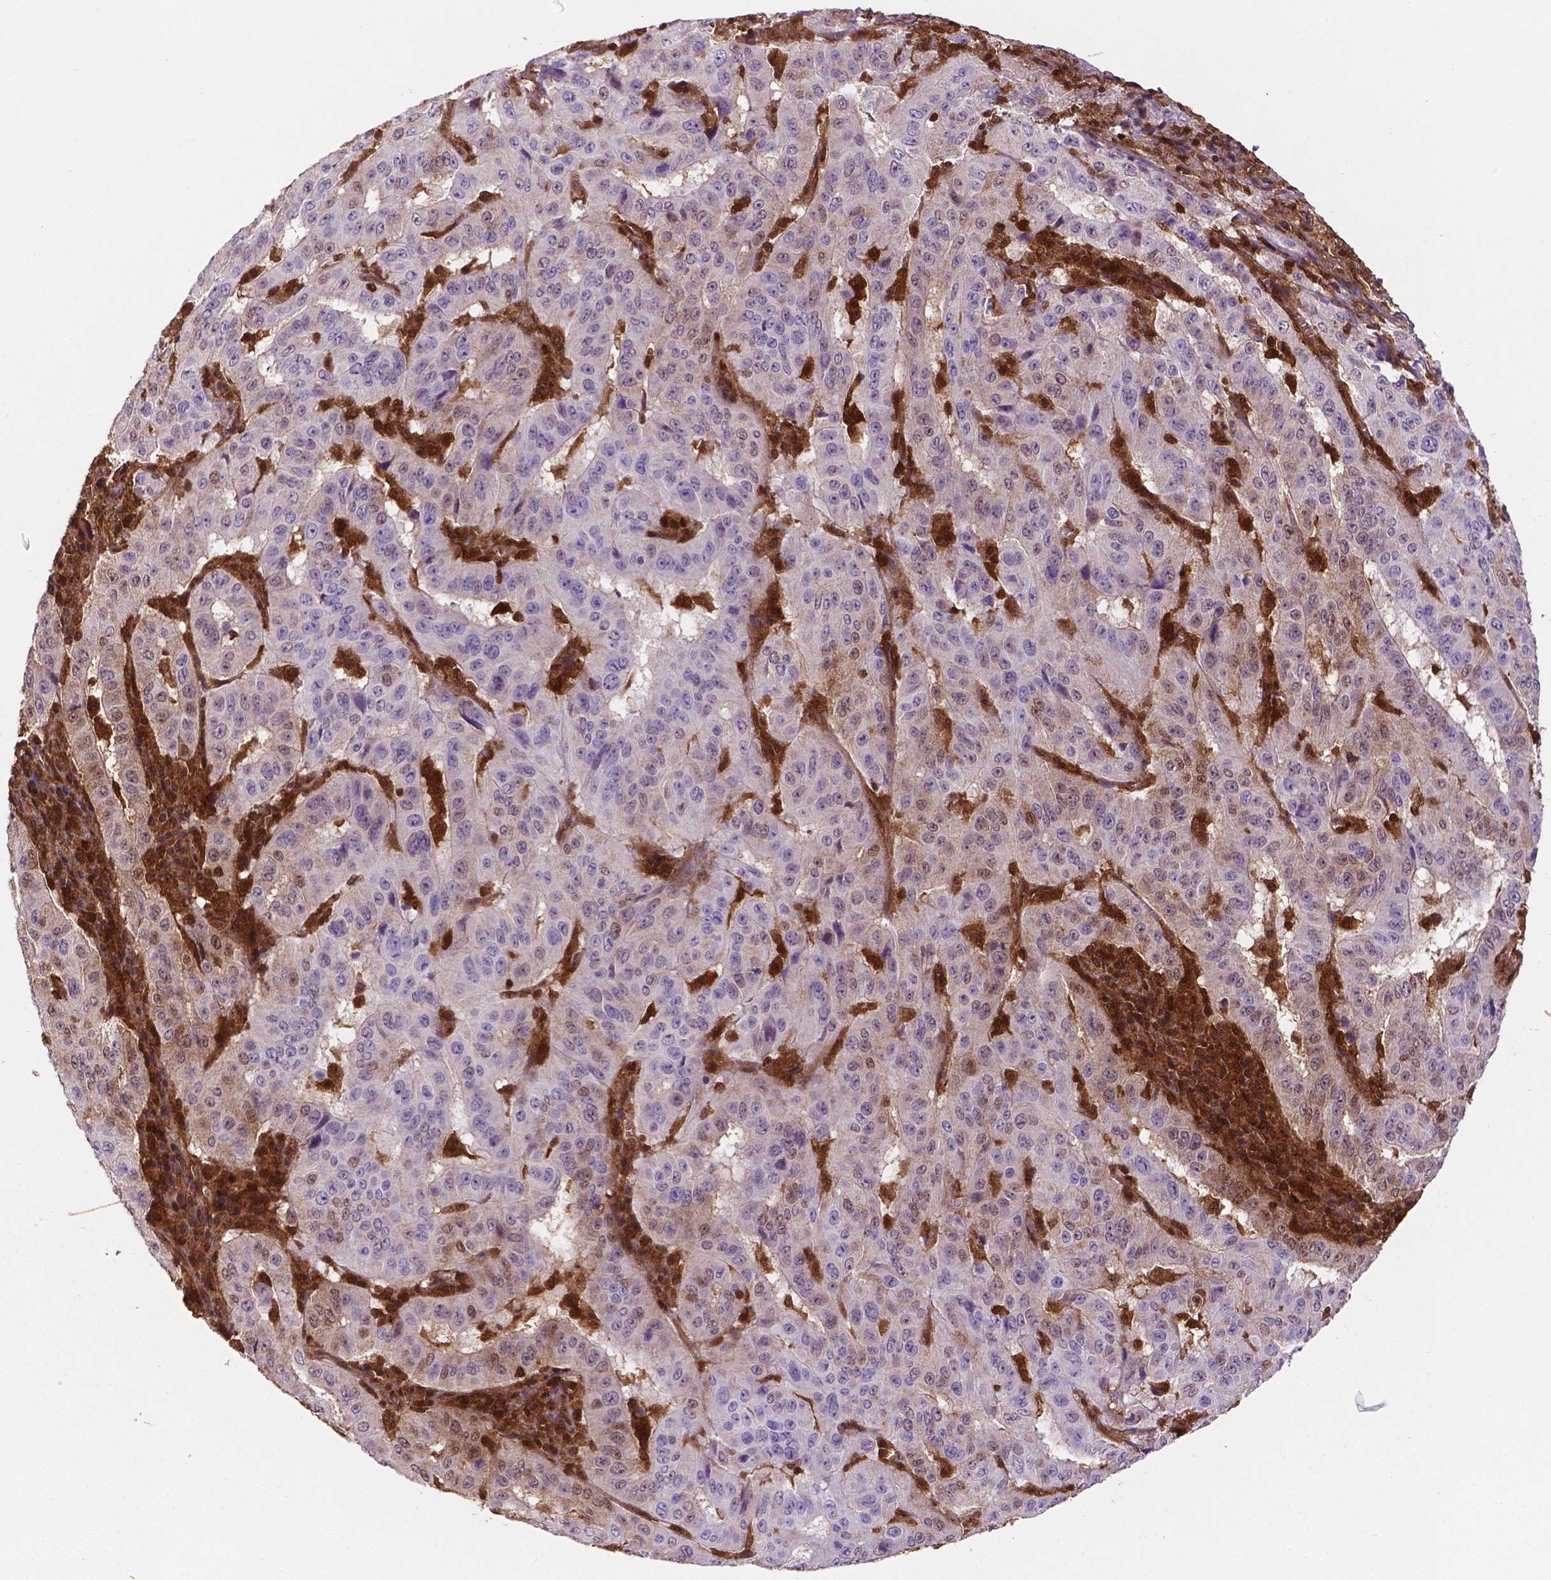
{"staining": {"intensity": "weak", "quantity": "<25%", "location": "nuclear"}, "tissue": "pancreatic cancer", "cell_type": "Tumor cells", "image_type": "cancer", "snomed": [{"axis": "morphology", "description": "Adenocarcinoma, NOS"}, {"axis": "topography", "description": "Pancreas"}], "caption": "This is an immunohistochemistry photomicrograph of human adenocarcinoma (pancreatic). There is no positivity in tumor cells.", "gene": "UBE2L6", "patient": {"sex": "male", "age": 63}}